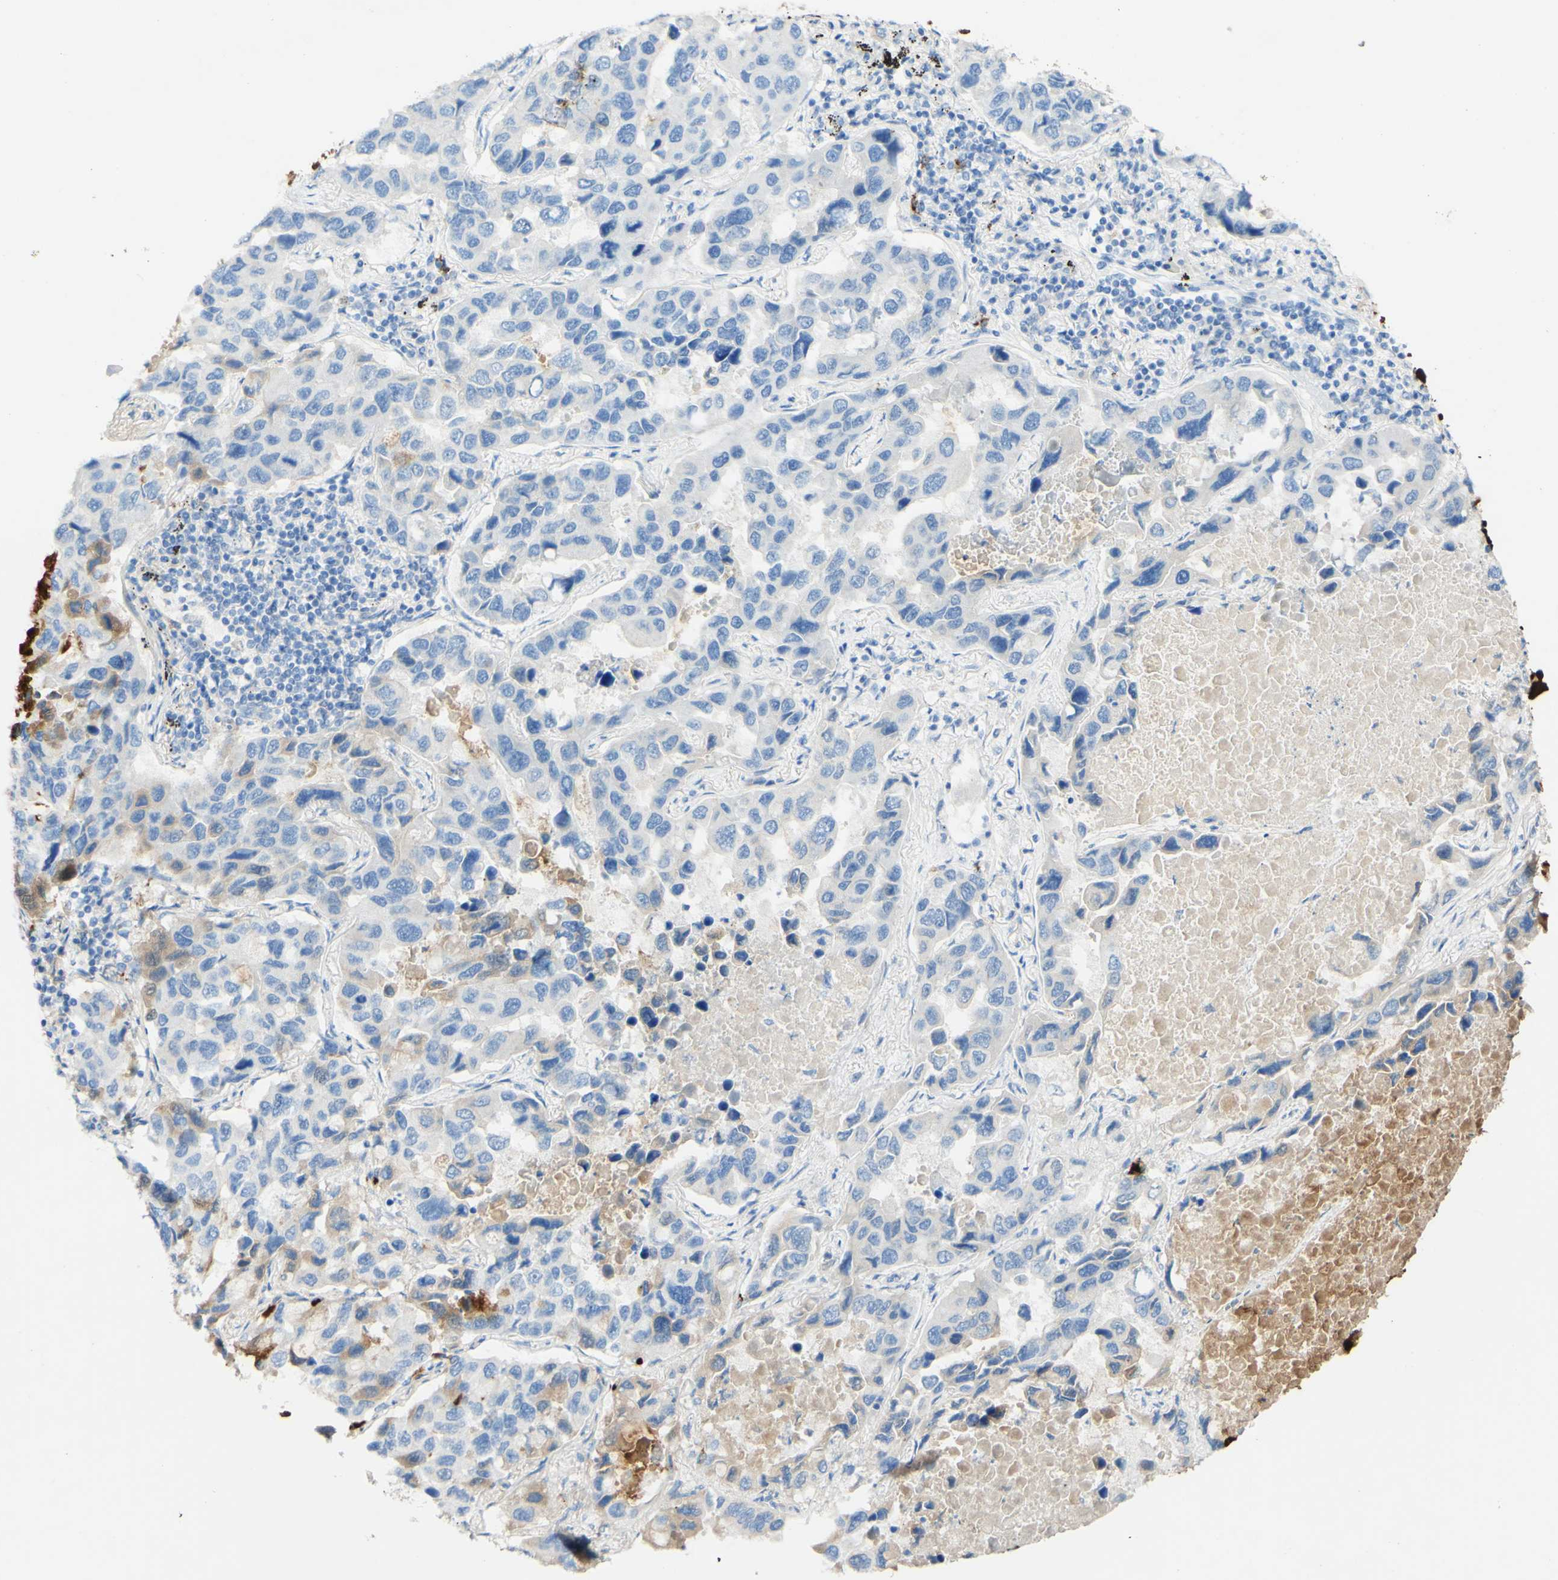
{"staining": {"intensity": "strong", "quantity": "25%-75%", "location": "cytoplasmic/membranous"}, "tissue": "lung cancer", "cell_type": "Tumor cells", "image_type": "cancer", "snomed": [{"axis": "morphology", "description": "Adenocarcinoma, NOS"}, {"axis": "topography", "description": "Lung"}], "caption": "Lung cancer stained with immunohistochemistry (IHC) displays strong cytoplasmic/membranous positivity in approximately 25%-75% of tumor cells.", "gene": "PIGR", "patient": {"sex": "male", "age": 64}}